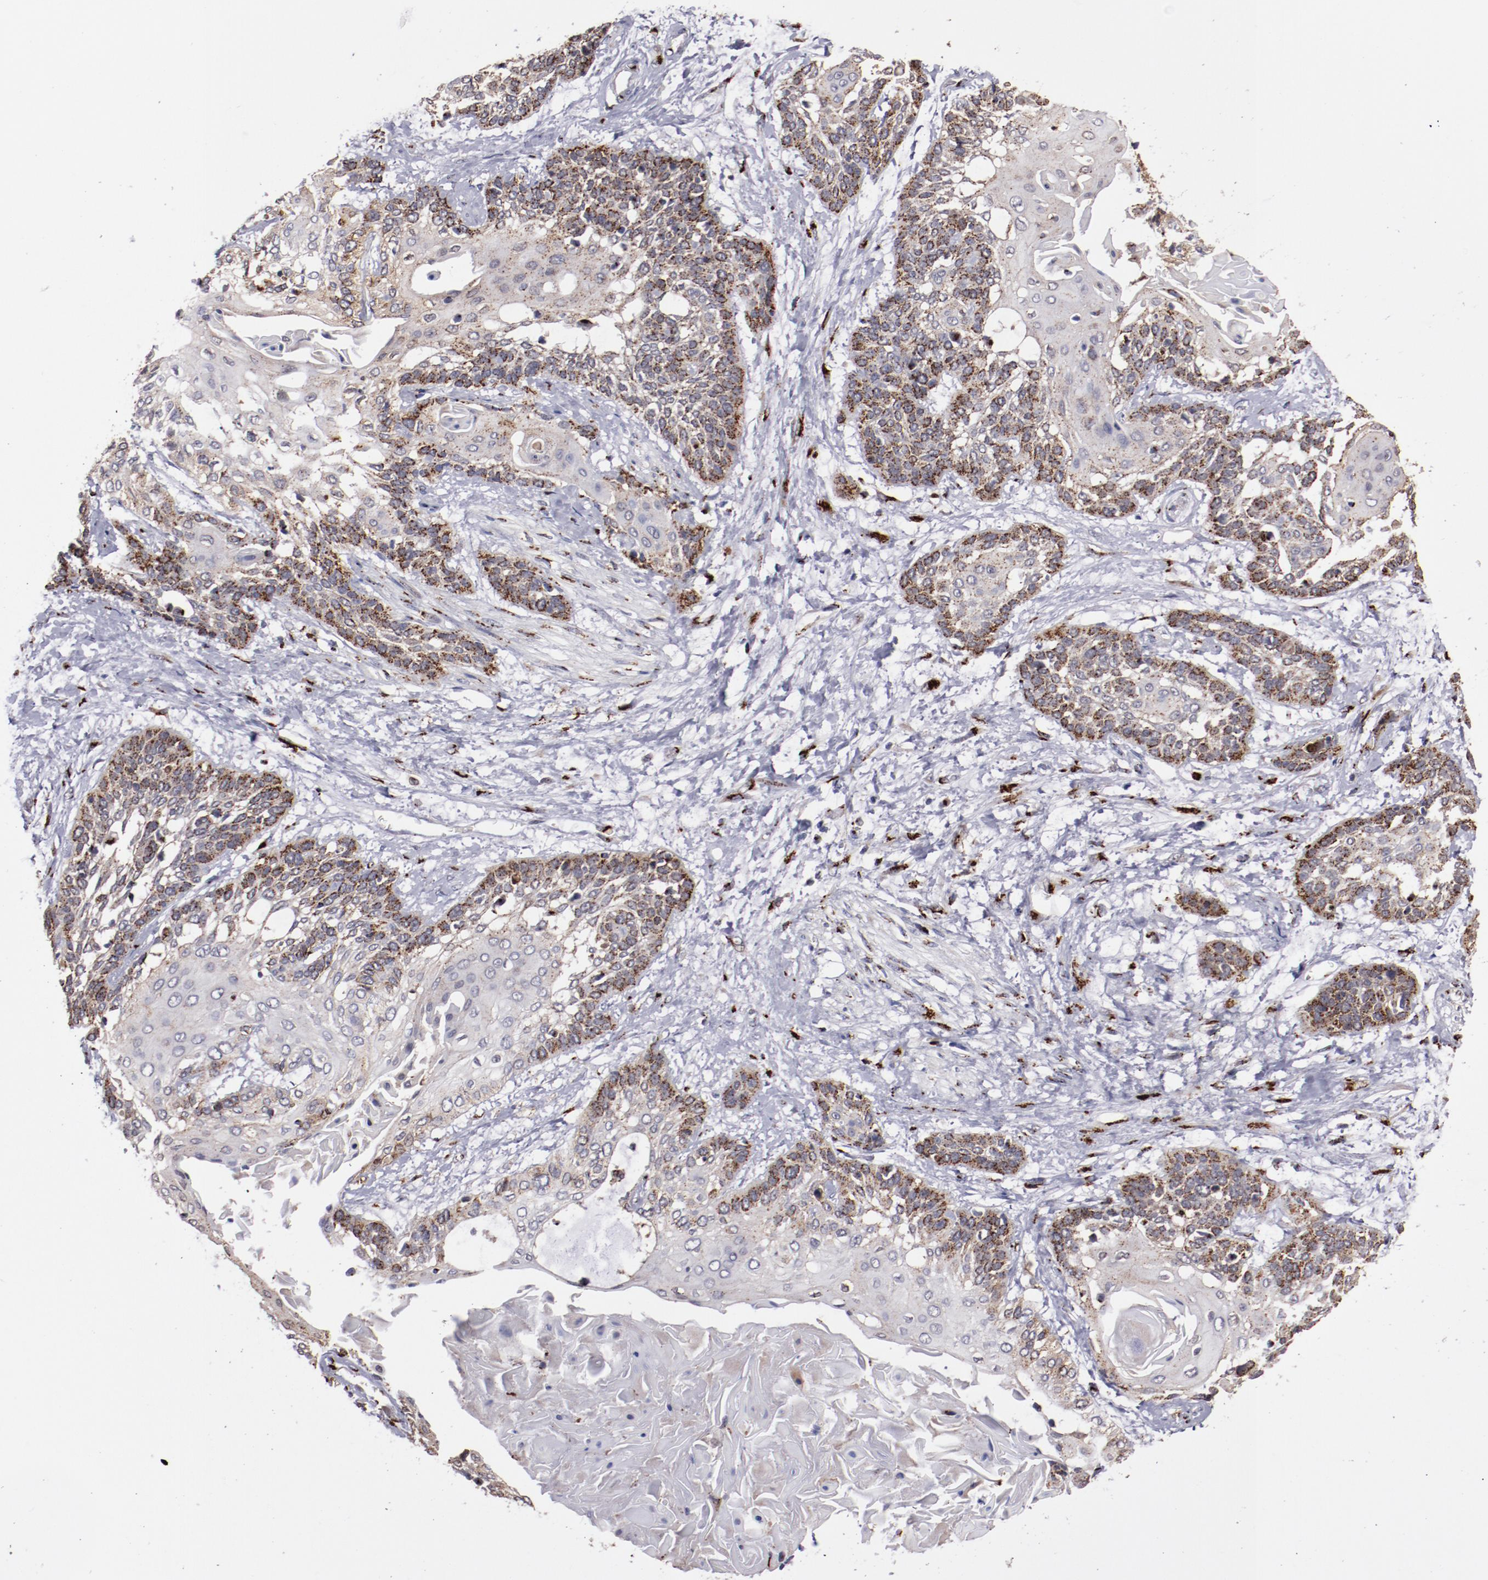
{"staining": {"intensity": "strong", "quantity": ">75%", "location": "cytoplasmic/membranous"}, "tissue": "cervical cancer", "cell_type": "Tumor cells", "image_type": "cancer", "snomed": [{"axis": "morphology", "description": "Squamous cell carcinoma, NOS"}, {"axis": "topography", "description": "Cervix"}], "caption": "Immunohistochemistry (IHC) micrograph of cervical cancer (squamous cell carcinoma) stained for a protein (brown), which demonstrates high levels of strong cytoplasmic/membranous expression in about >75% of tumor cells.", "gene": "GOLIM4", "patient": {"sex": "female", "age": 57}}